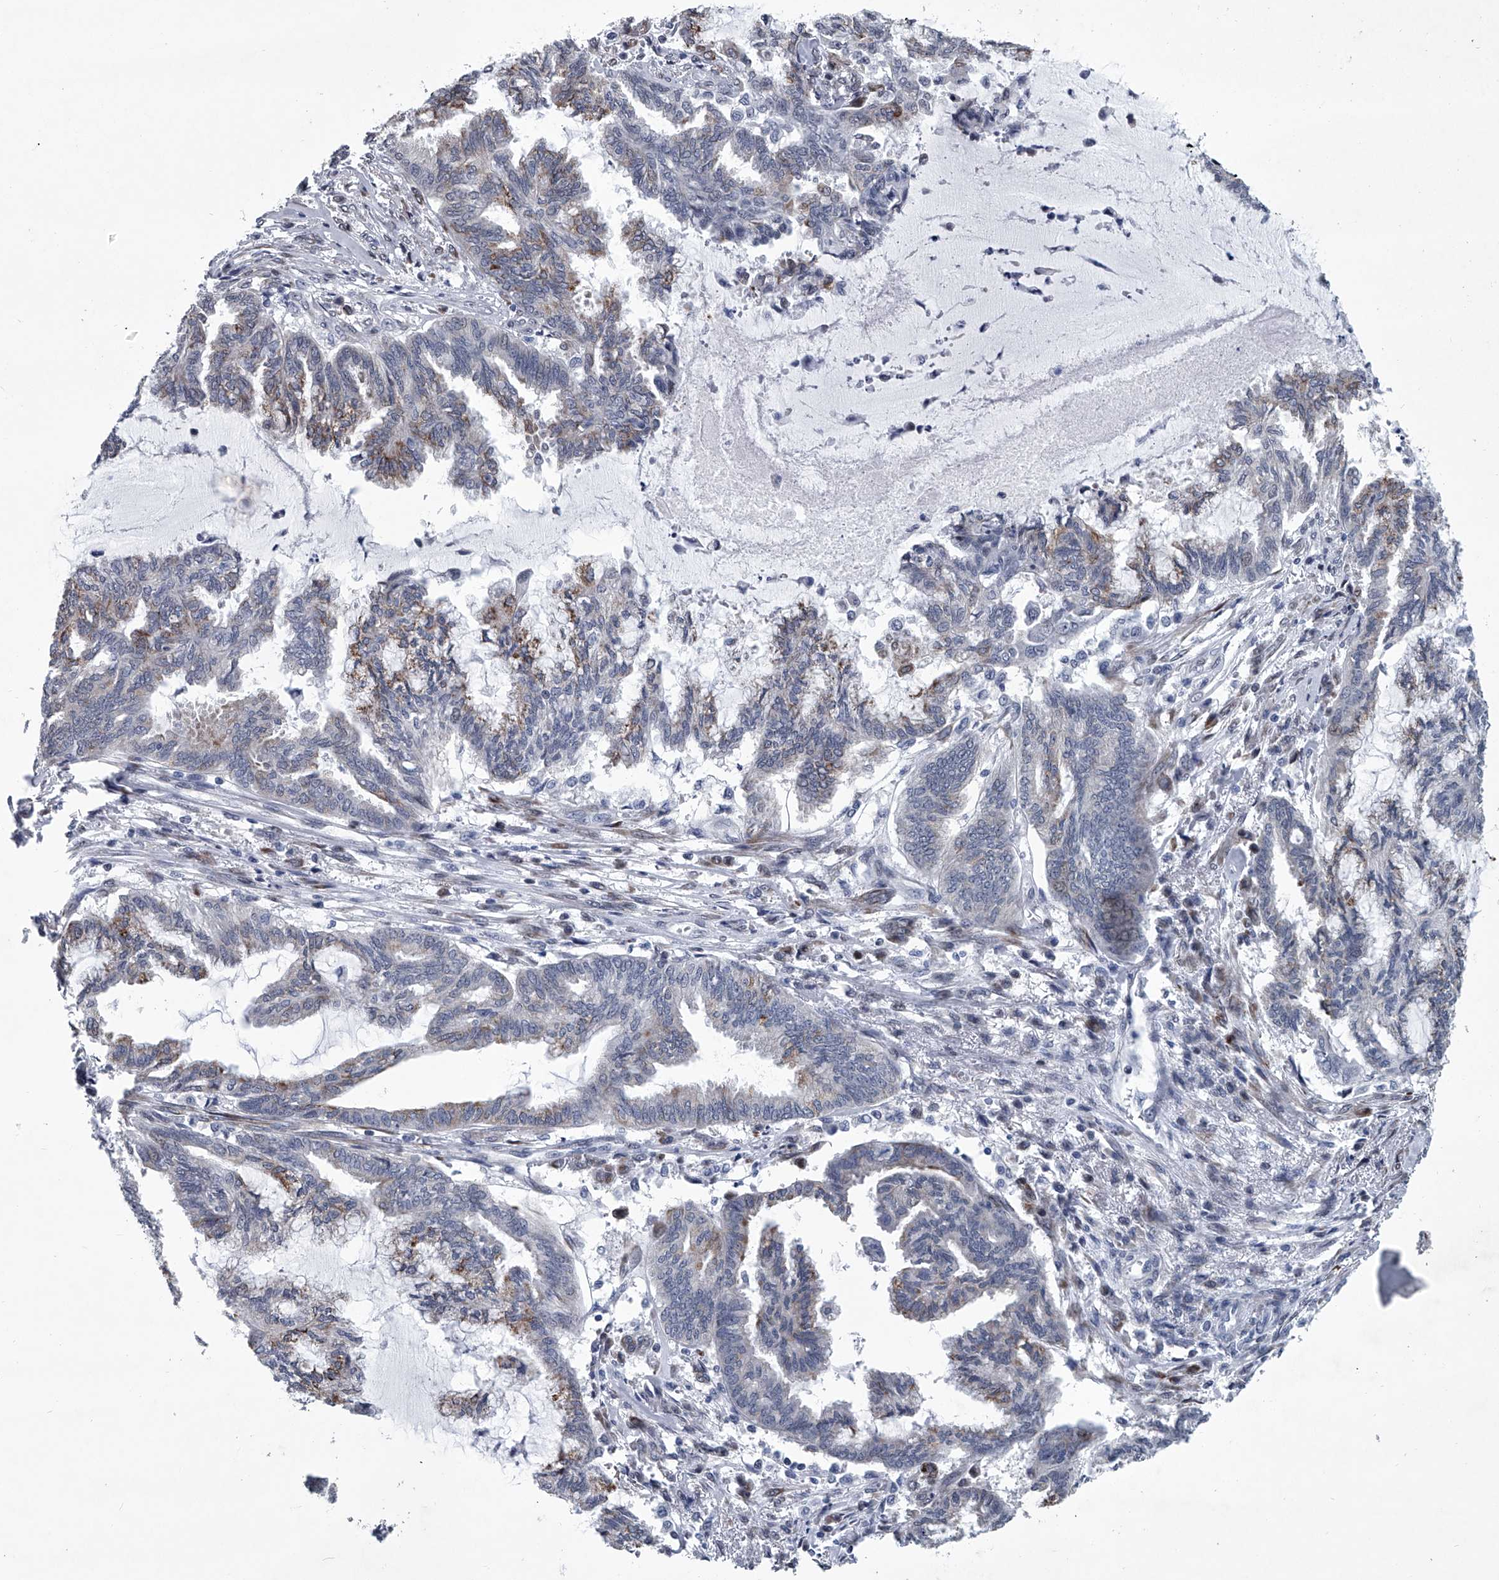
{"staining": {"intensity": "moderate", "quantity": "<25%", "location": "cytoplasmic/membranous"}, "tissue": "endometrial cancer", "cell_type": "Tumor cells", "image_type": "cancer", "snomed": [{"axis": "morphology", "description": "Adenocarcinoma, NOS"}, {"axis": "topography", "description": "Endometrium"}], "caption": "Immunohistochemical staining of adenocarcinoma (endometrial) displays moderate cytoplasmic/membranous protein positivity in about <25% of tumor cells.", "gene": "PPP2R5D", "patient": {"sex": "female", "age": 86}}